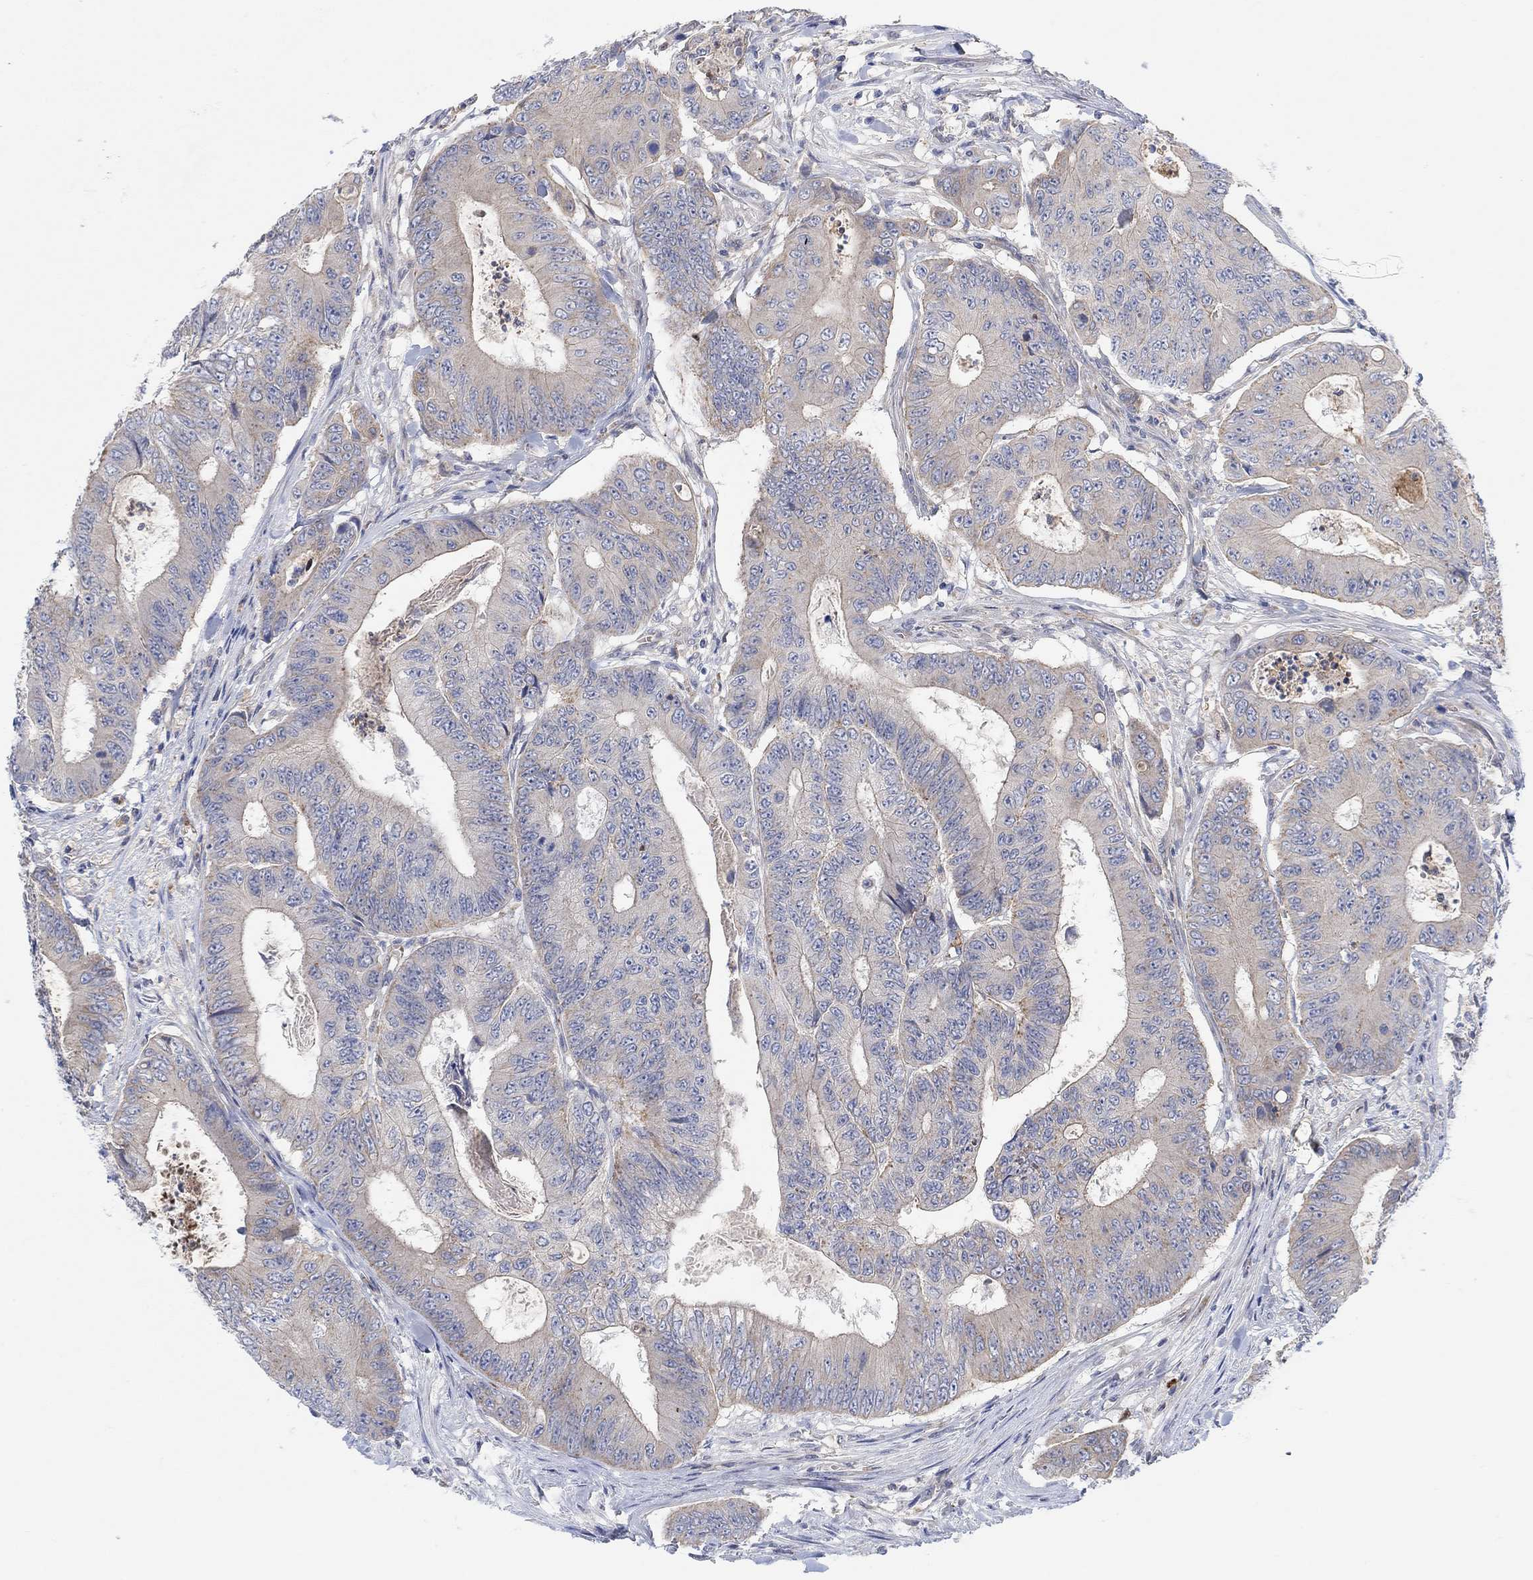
{"staining": {"intensity": "negative", "quantity": "none", "location": "none"}, "tissue": "colorectal cancer", "cell_type": "Tumor cells", "image_type": "cancer", "snomed": [{"axis": "morphology", "description": "Adenocarcinoma, NOS"}, {"axis": "topography", "description": "Colon"}], "caption": "The micrograph displays no staining of tumor cells in adenocarcinoma (colorectal).", "gene": "PMFBP1", "patient": {"sex": "female", "age": 48}}